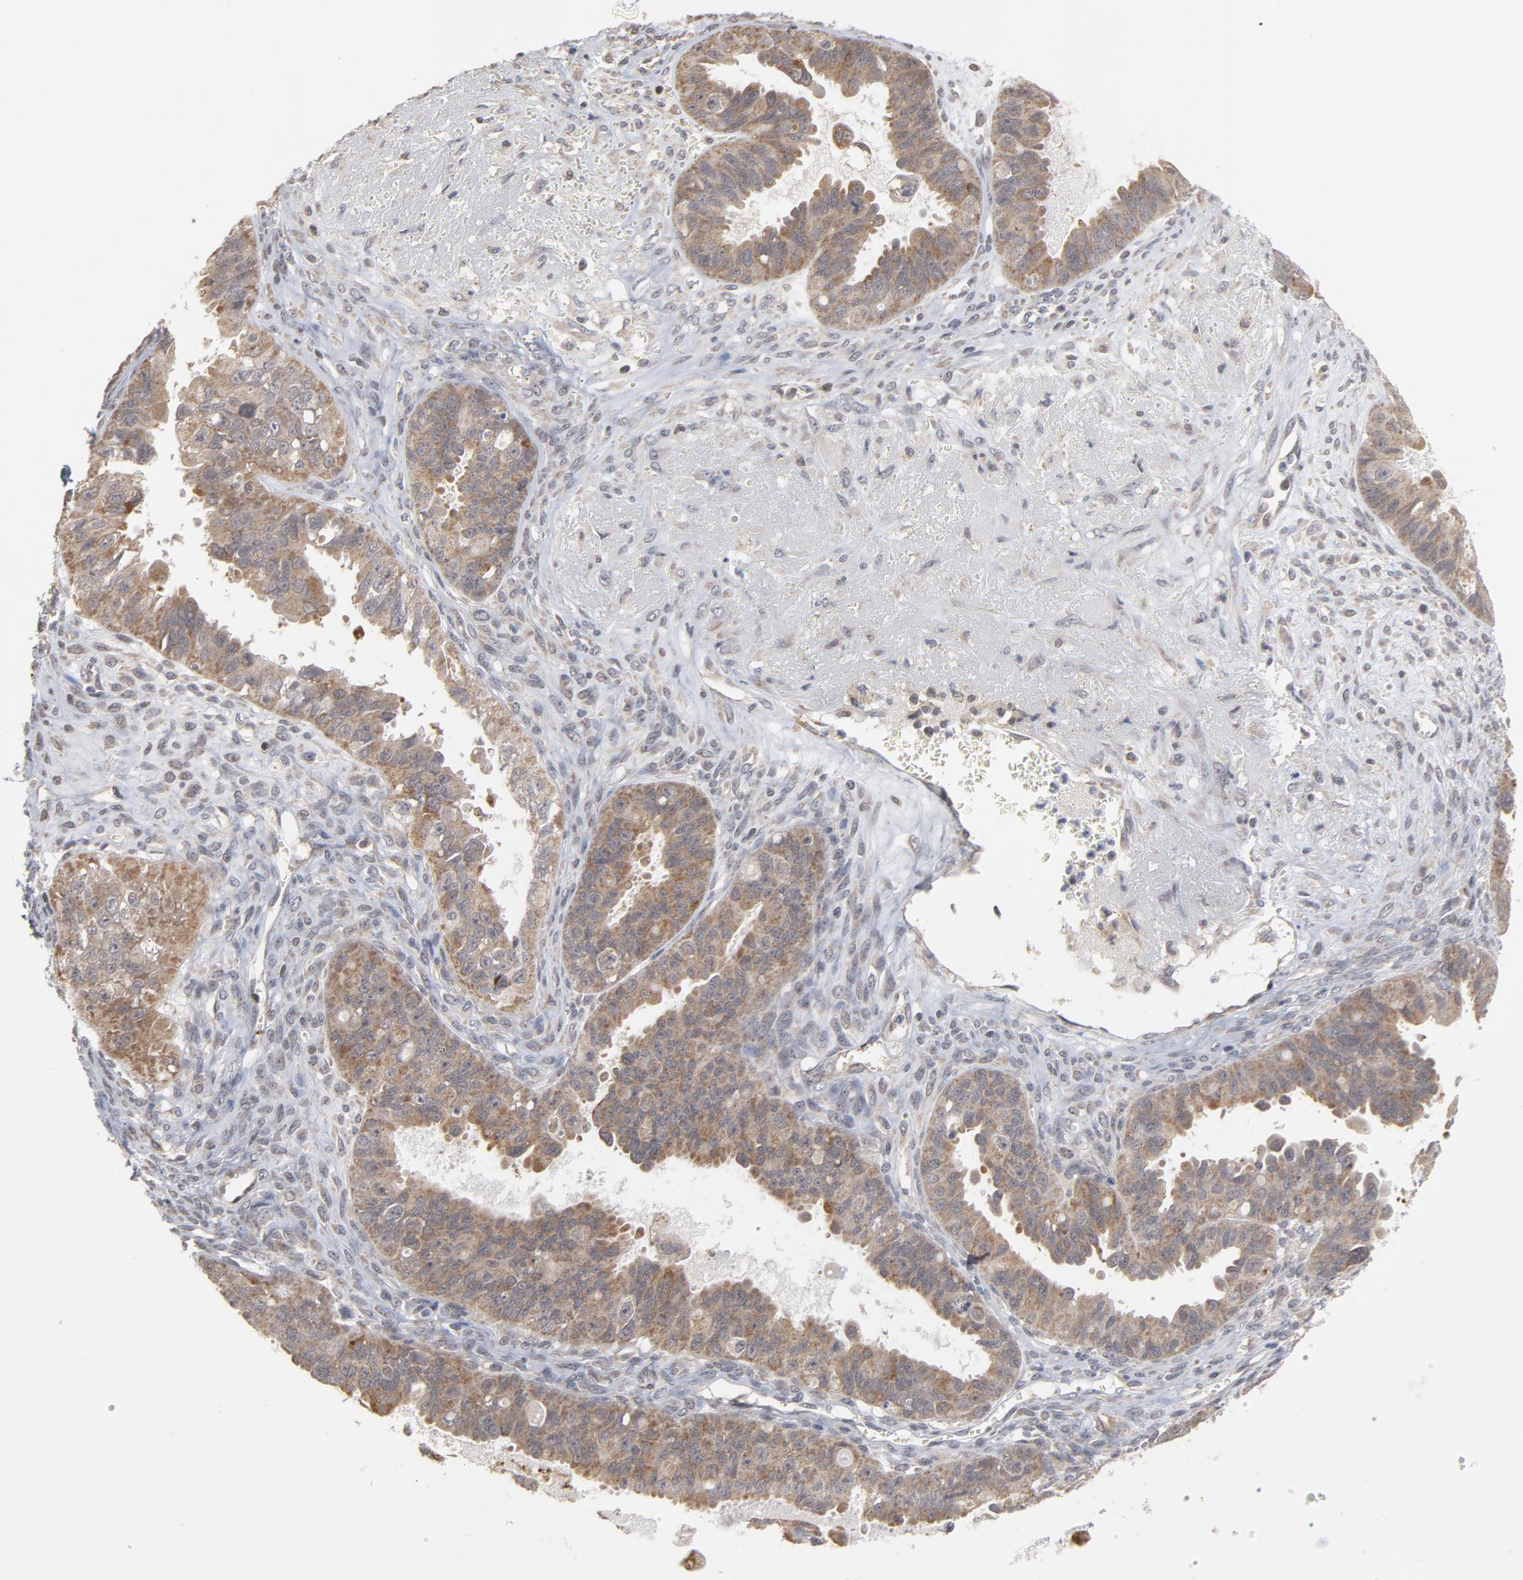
{"staining": {"intensity": "weak", "quantity": ">75%", "location": "cytoplasmic/membranous"}, "tissue": "ovarian cancer", "cell_type": "Tumor cells", "image_type": "cancer", "snomed": [{"axis": "morphology", "description": "Carcinoma, endometroid"}, {"axis": "topography", "description": "Ovary"}], "caption": "Immunohistochemistry (DAB (3,3'-diaminobenzidine)) staining of human ovarian endometroid carcinoma exhibits weak cytoplasmic/membranous protein staining in about >75% of tumor cells. The protein of interest is stained brown, and the nuclei are stained in blue (DAB IHC with brightfield microscopy, high magnification).", "gene": "ARIH1", "patient": {"sex": "female", "age": 85}}